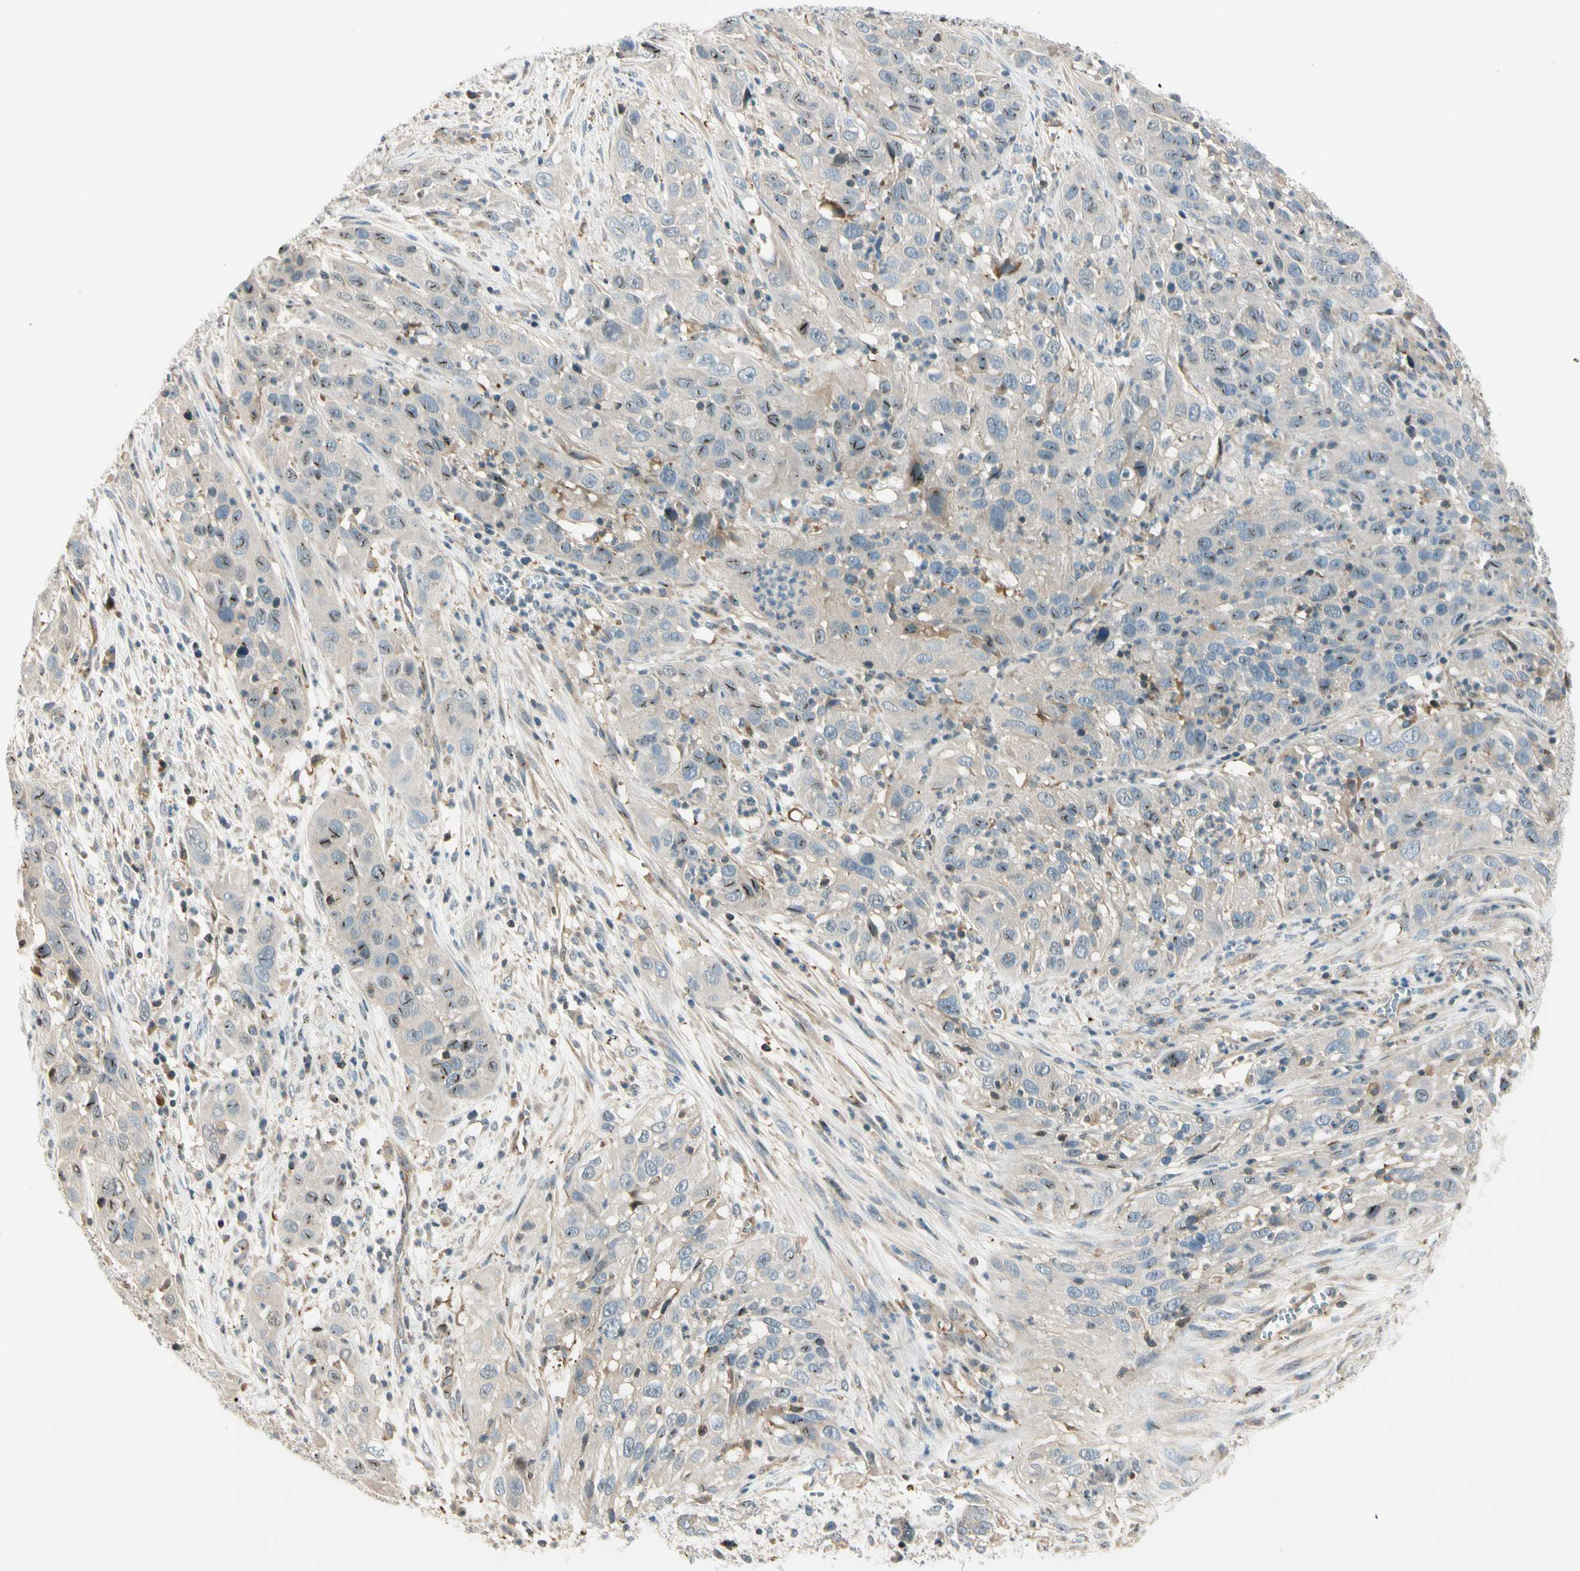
{"staining": {"intensity": "weak", "quantity": "25%-75%", "location": "cytoplasmic/membranous,nuclear"}, "tissue": "cervical cancer", "cell_type": "Tumor cells", "image_type": "cancer", "snomed": [{"axis": "morphology", "description": "Squamous cell carcinoma, NOS"}, {"axis": "topography", "description": "Cervix"}], "caption": "Human cervical squamous cell carcinoma stained with a protein marker reveals weak staining in tumor cells.", "gene": "CDH6", "patient": {"sex": "female", "age": 32}}